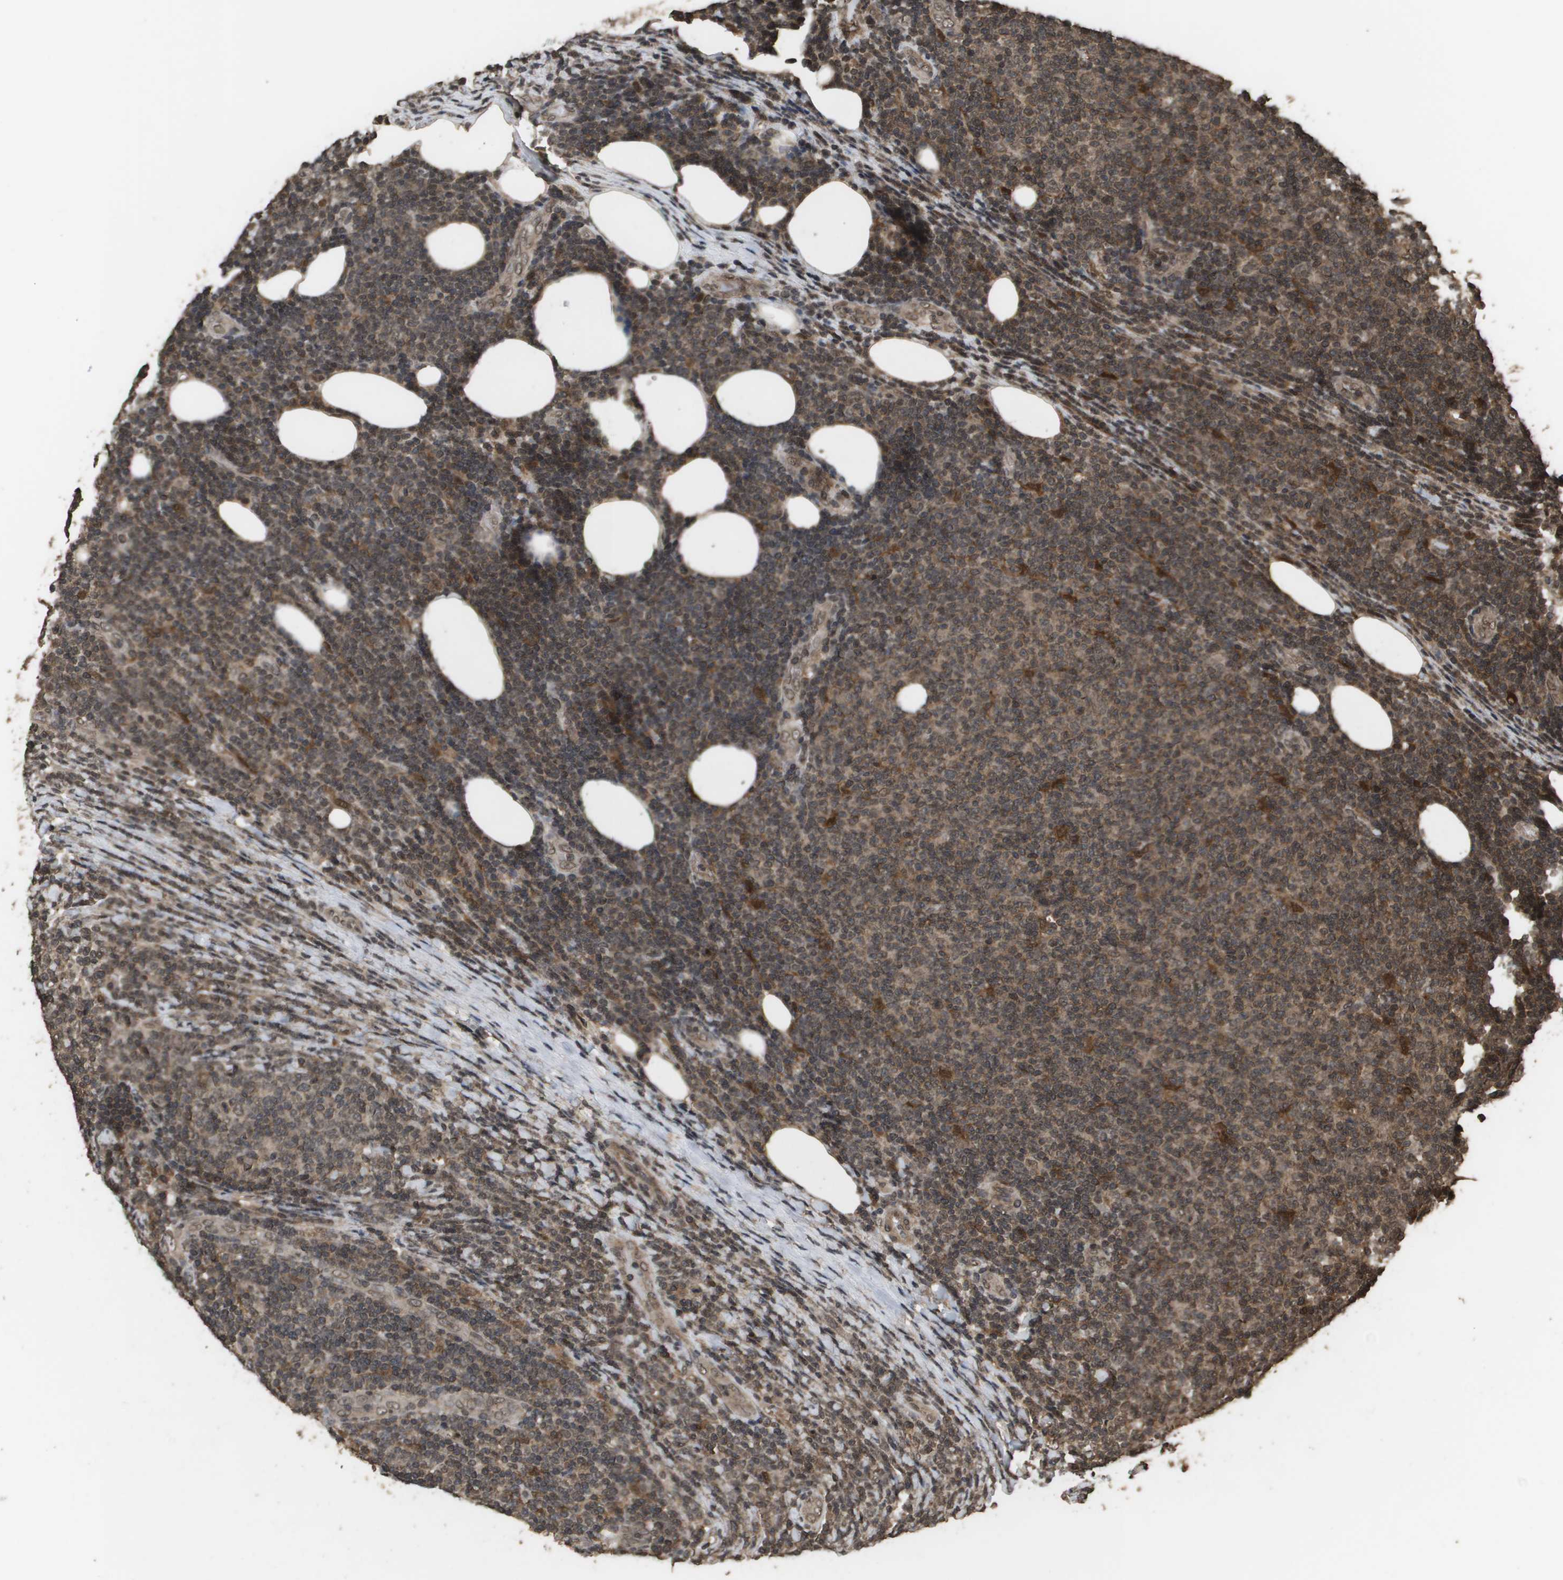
{"staining": {"intensity": "moderate", "quantity": "<25%", "location": "cytoplasmic/membranous"}, "tissue": "lymphoma", "cell_type": "Tumor cells", "image_type": "cancer", "snomed": [{"axis": "morphology", "description": "Malignant lymphoma, non-Hodgkin's type, Low grade"}, {"axis": "topography", "description": "Lymph node"}], "caption": "Immunohistochemical staining of human lymphoma demonstrates moderate cytoplasmic/membranous protein staining in about <25% of tumor cells.", "gene": "AXIN2", "patient": {"sex": "male", "age": 66}}